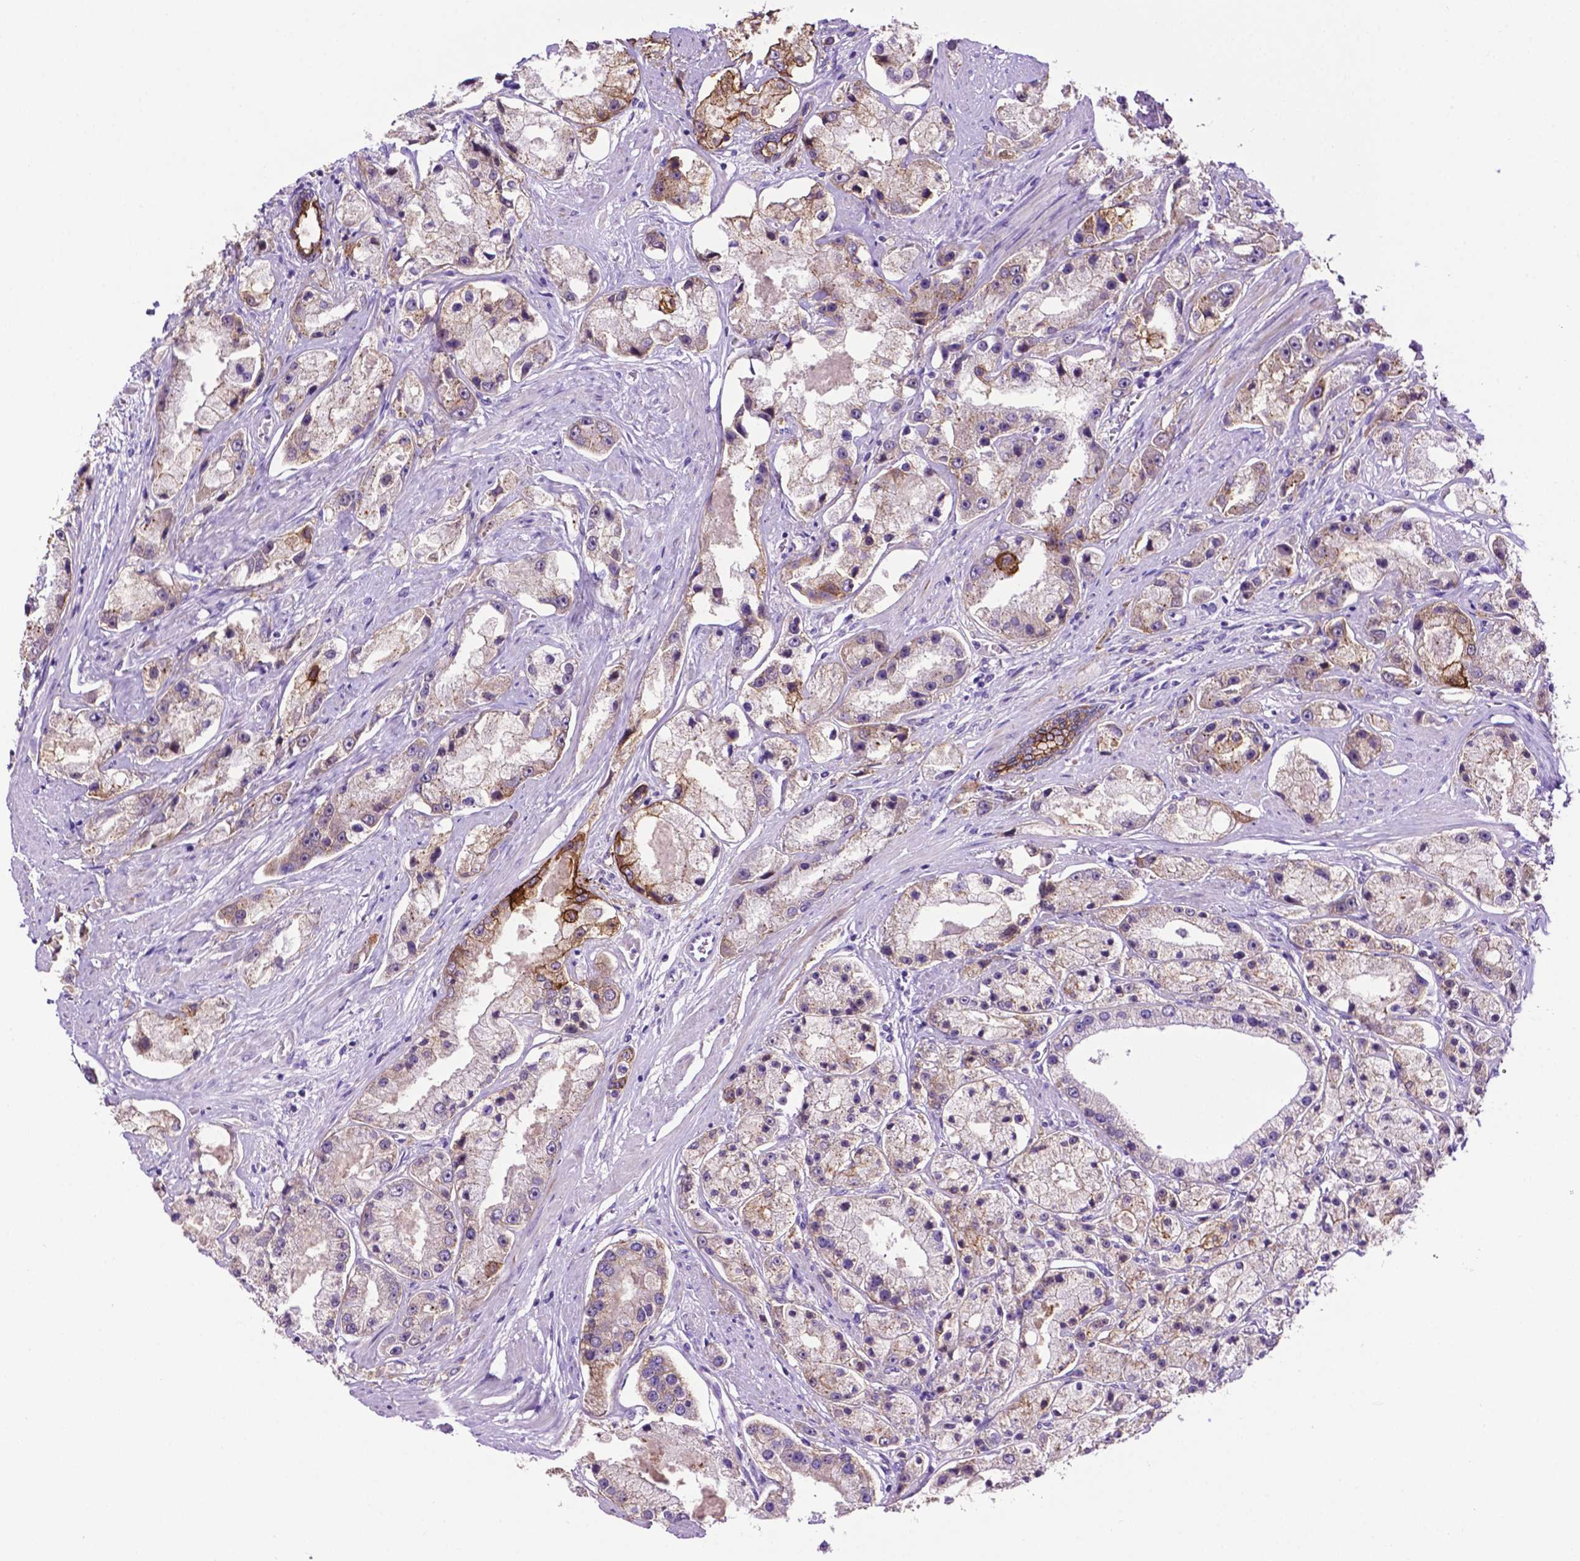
{"staining": {"intensity": "moderate", "quantity": "25%-75%", "location": "cytoplasmic/membranous"}, "tissue": "prostate cancer", "cell_type": "Tumor cells", "image_type": "cancer", "snomed": [{"axis": "morphology", "description": "Adenocarcinoma, High grade"}, {"axis": "topography", "description": "Prostate"}], "caption": "The photomicrograph displays staining of adenocarcinoma (high-grade) (prostate), revealing moderate cytoplasmic/membranous protein positivity (brown color) within tumor cells.", "gene": "TACSTD2", "patient": {"sex": "male", "age": 67}}